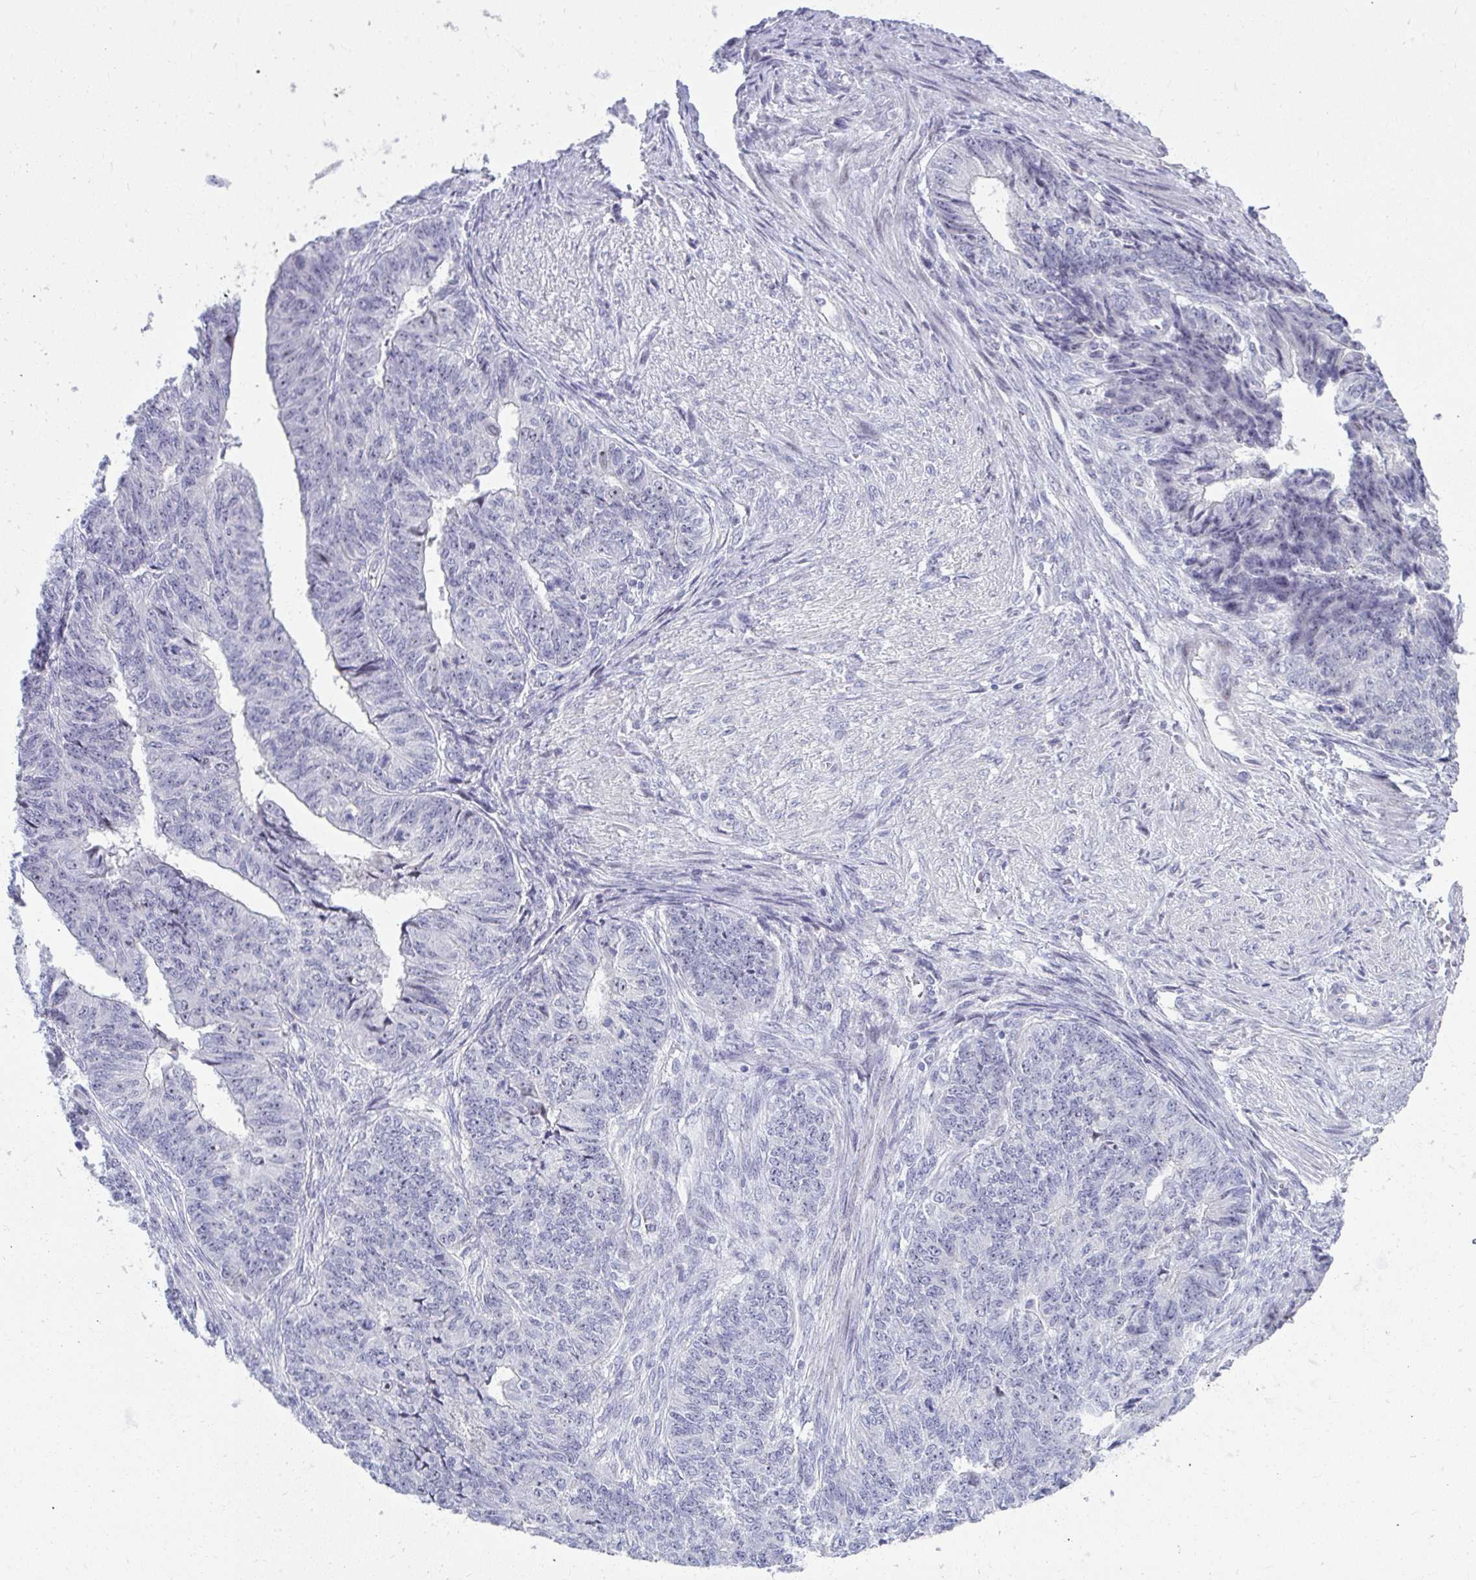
{"staining": {"intensity": "negative", "quantity": "none", "location": "none"}, "tissue": "endometrial cancer", "cell_type": "Tumor cells", "image_type": "cancer", "snomed": [{"axis": "morphology", "description": "Adenocarcinoma, NOS"}, {"axis": "topography", "description": "Endometrium"}], "caption": "Immunohistochemistry histopathology image of endometrial cancer stained for a protein (brown), which demonstrates no positivity in tumor cells.", "gene": "EID3", "patient": {"sex": "female", "age": 32}}